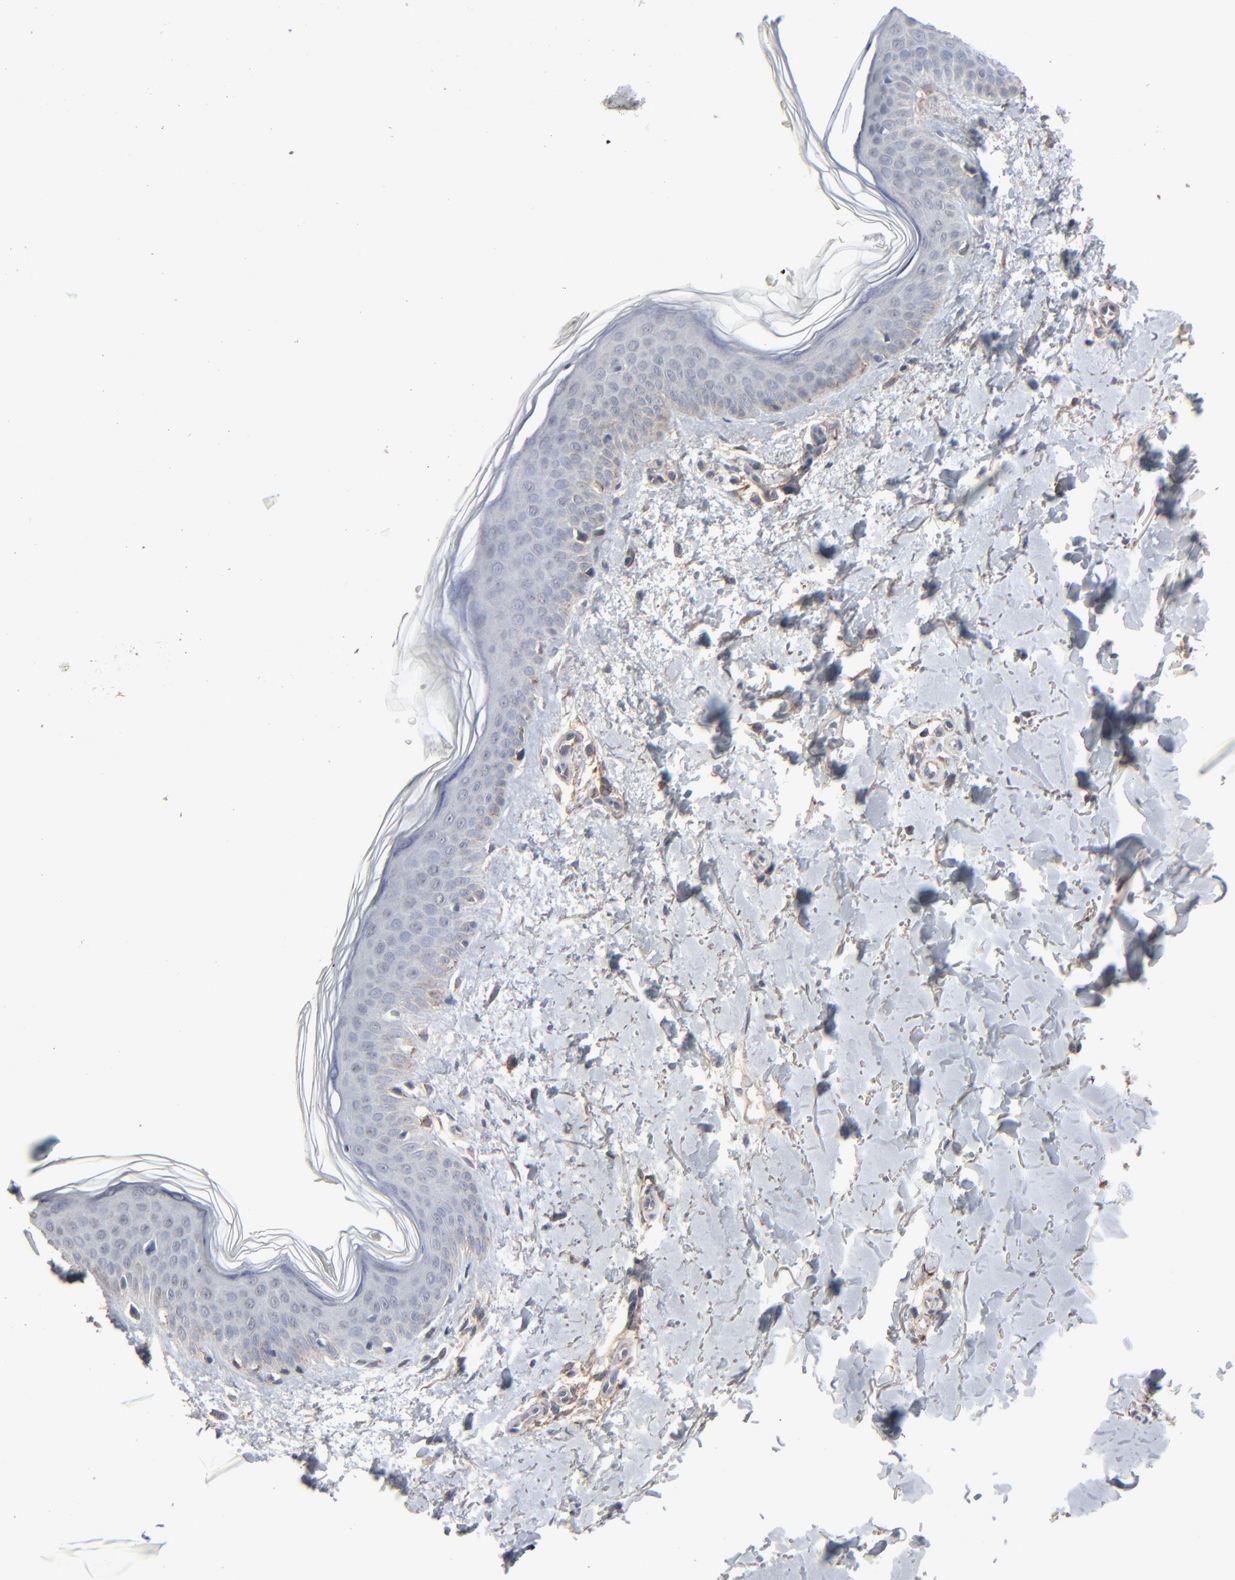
{"staining": {"intensity": "negative", "quantity": "none", "location": "none"}, "tissue": "skin", "cell_type": "Fibroblasts", "image_type": "normal", "snomed": [{"axis": "morphology", "description": "Normal tissue, NOS"}, {"axis": "topography", "description": "Skin"}], "caption": "The micrograph demonstrates no significant staining in fibroblasts of skin. (DAB (3,3'-diaminobenzidine) immunohistochemistry with hematoxylin counter stain).", "gene": "JAM3", "patient": {"sex": "female", "age": 56}}